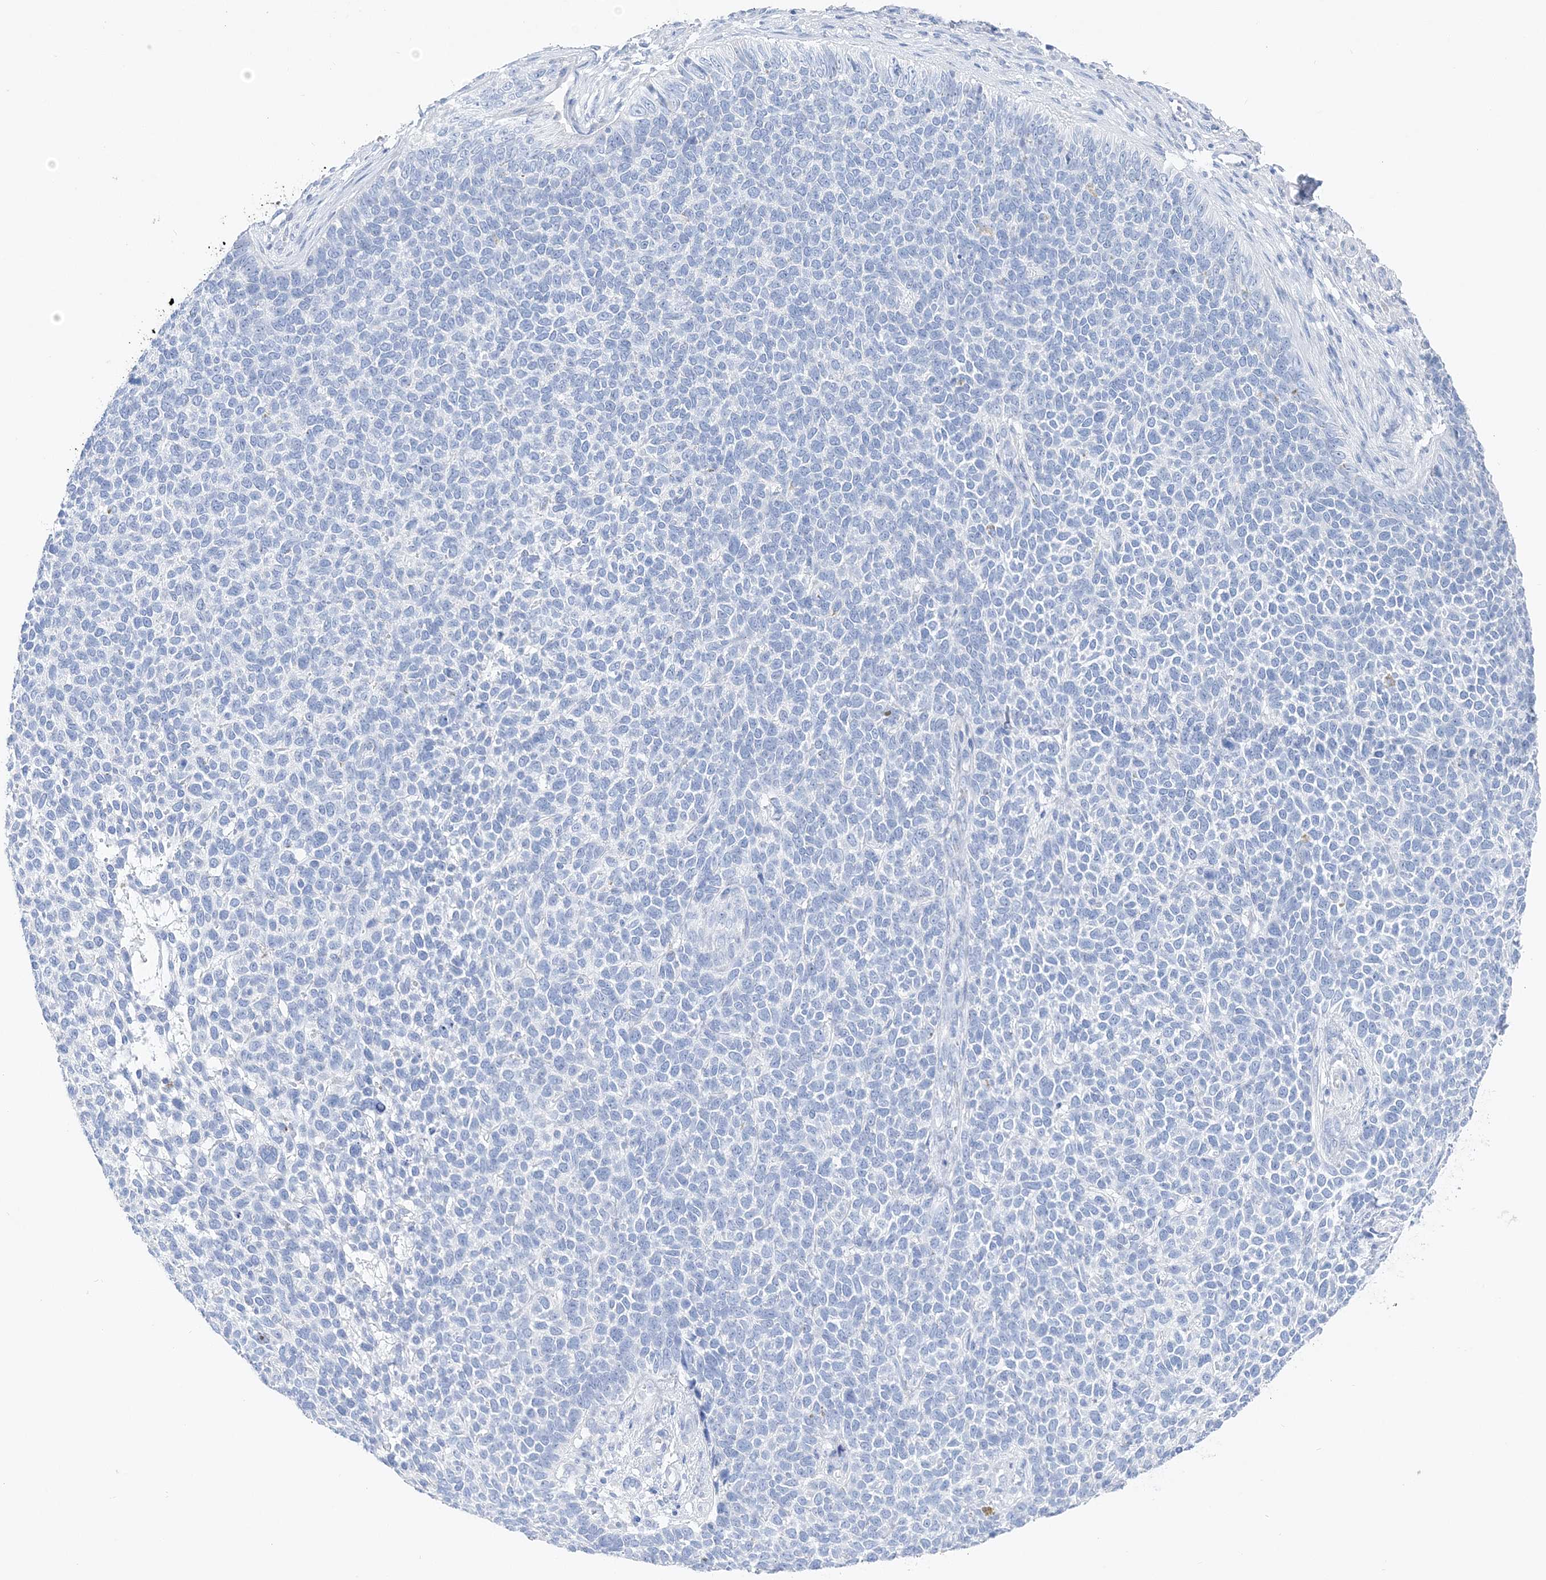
{"staining": {"intensity": "negative", "quantity": "none", "location": "none"}, "tissue": "skin cancer", "cell_type": "Tumor cells", "image_type": "cancer", "snomed": [{"axis": "morphology", "description": "Basal cell carcinoma"}, {"axis": "topography", "description": "Skin"}], "caption": "Tumor cells show no significant positivity in skin cancer (basal cell carcinoma).", "gene": "TSPYL6", "patient": {"sex": "female", "age": 84}}